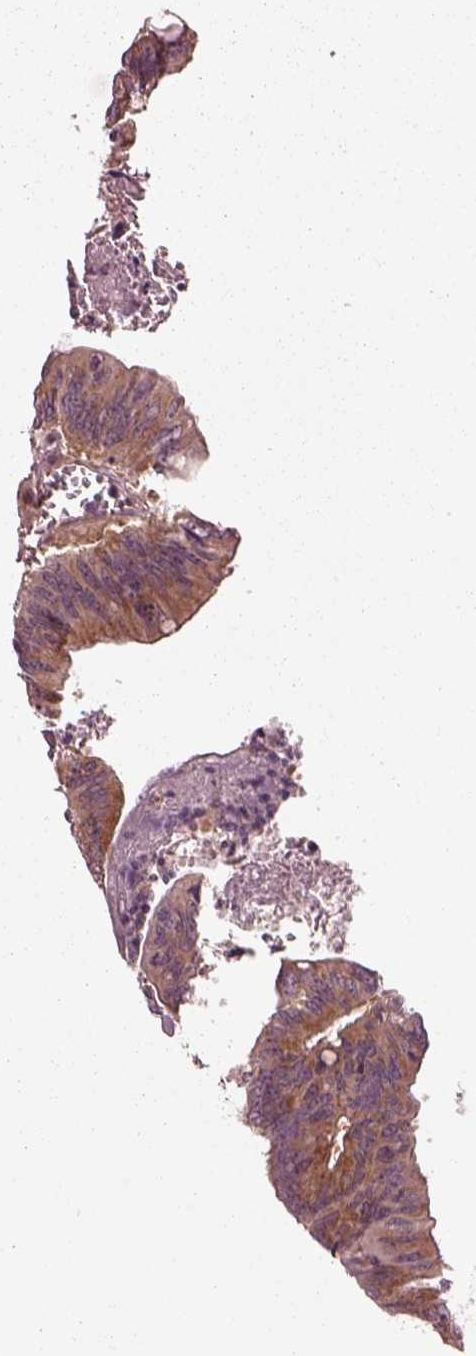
{"staining": {"intensity": "moderate", "quantity": "<25%", "location": "cytoplasmic/membranous"}, "tissue": "colorectal cancer", "cell_type": "Tumor cells", "image_type": "cancer", "snomed": [{"axis": "morphology", "description": "Adenocarcinoma, NOS"}, {"axis": "topography", "description": "Colon"}], "caption": "DAB (3,3'-diaminobenzidine) immunohistochemical staining of human colorectal adenocarcinoma displays moderate cytoplasmic/membranous protein positivity in approximately <25% of tumor cells. (IHC, brightfield microscopy, high magnification).", "gene": "LSM14A", "patient": {"sex": "female", "age": 70}}